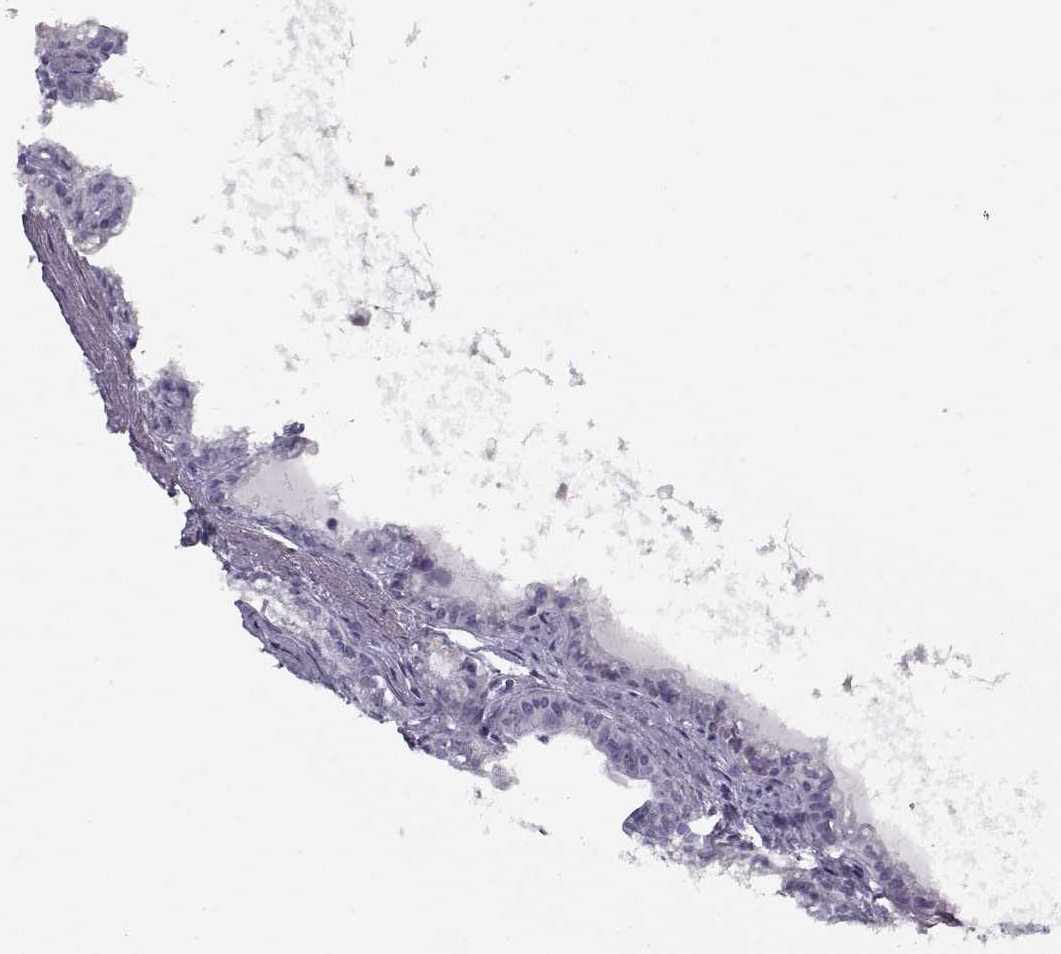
{"staining": {"intensity": "weak", "quantity": "<25%", "location": "cytoplasmic/membranous"}, "tissue": "seminal vesicle", "cell_type": "Glandular cells", "image_type": "normal", "snomed": [{"axis": "morphology", "description": "Normal tissue, NOS"}, {"axis": "morphology", "description": "Urothelial carcinoma, NOS"}, {"axis": "topography", "description": "Urinary bladder"}, {"axis": "topography", "description": "Seminal veicle"}], "caption": "Immunohistochemical staining of normal seminal vesicle reveals no significant expression in glandular cells.", "gene": "PP2D1", "patient": {"sex": "male", "age": 76}}